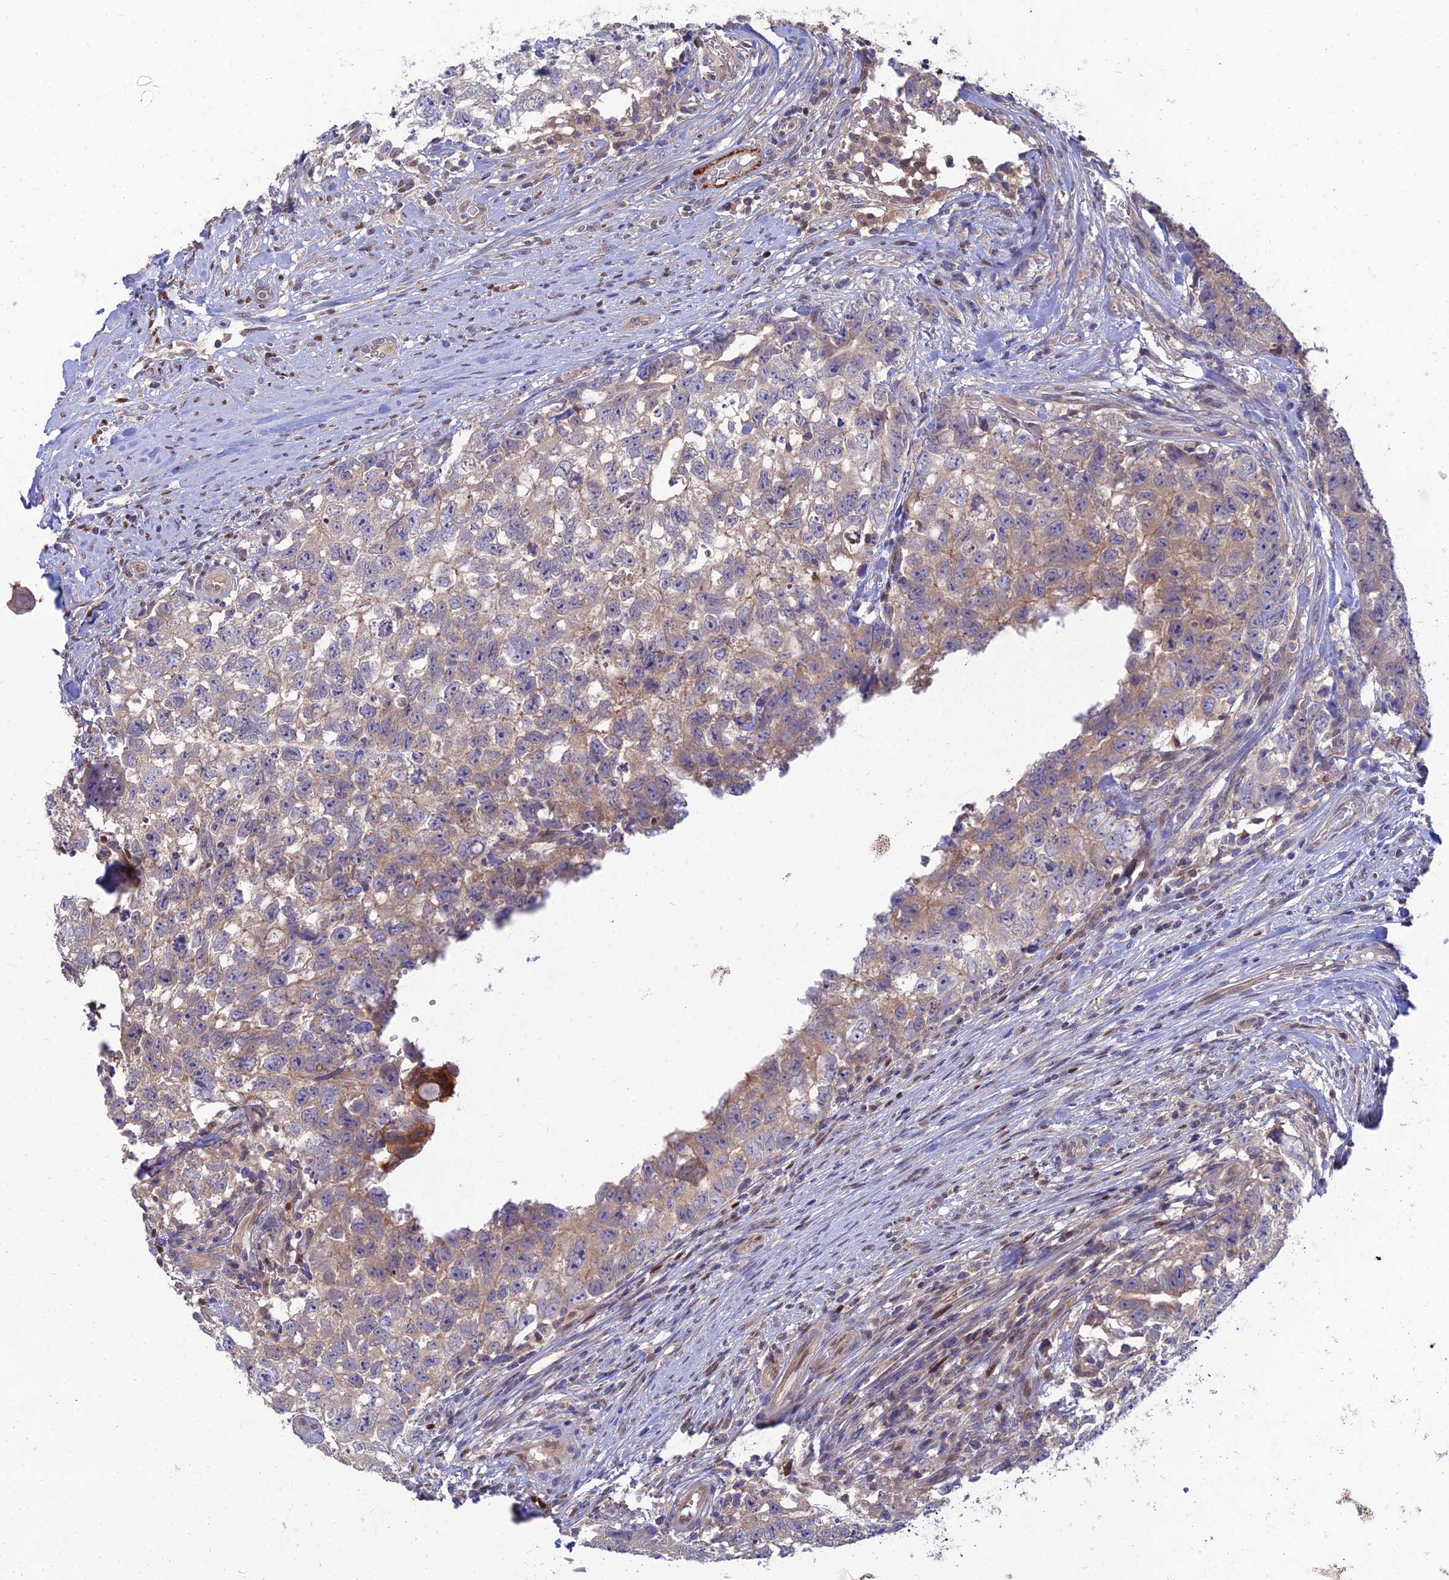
{"staining": {"intensity": "weak", "quantity": "25%-75%", "location": "cytoplasmic/membranous"}, "tissue": "testis cancer", "cell_type": "Tumor cells", "image_type": "cancer", "snomed": [{"axis": "morphology", "description": "Seminoma, NOS"}, {"axis": "morphology", "description": "Carcinoma, Embryonal, NOS"}, {"axis": "topography", "description": "Testis"}], "caption": "Brown immunohistochemical staining in human seminoma (testis) reveals weak cytoplasmic/membranous expression in about 25%-75% of tumor cells.", "gene": "DNPEP", "patient": {"sex": "male", "age": 29}}